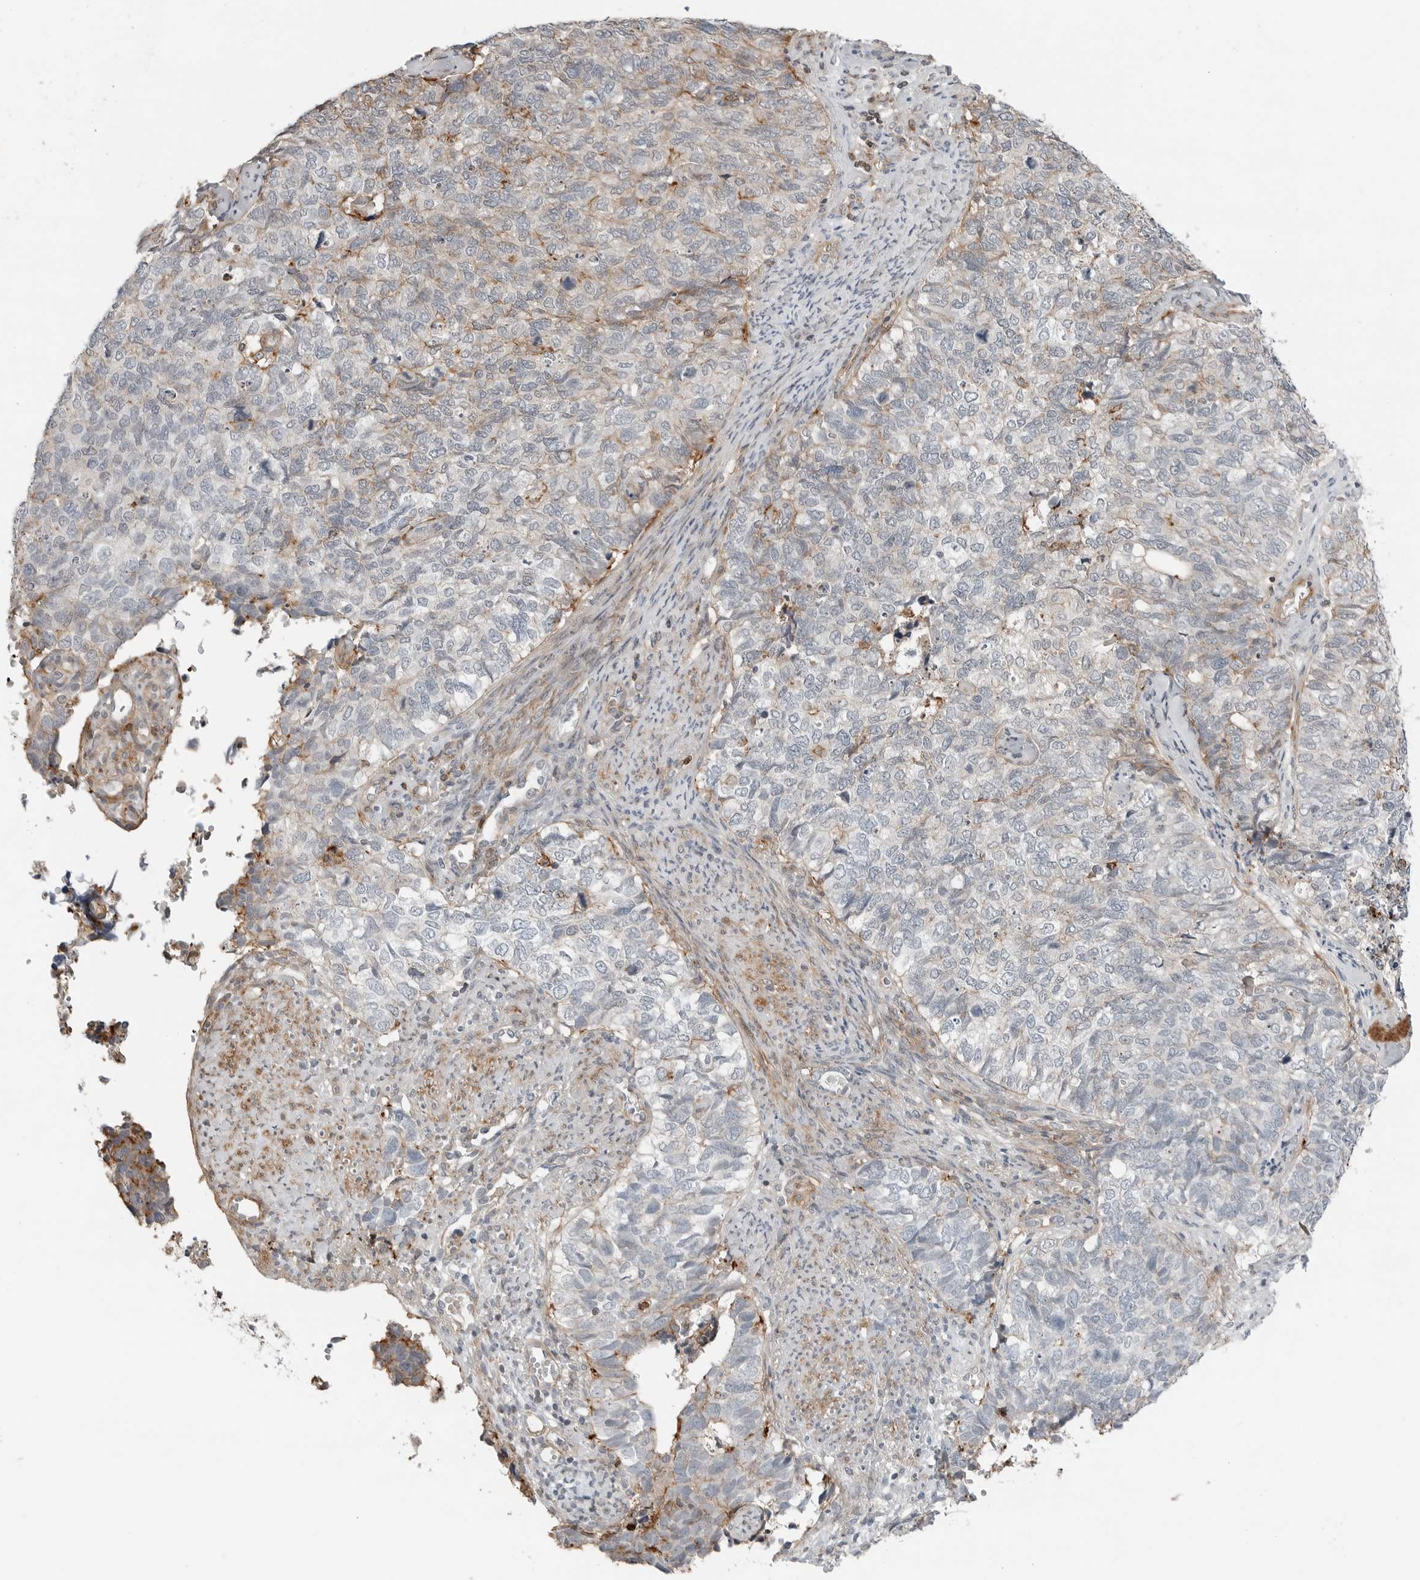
{"staining": {"intensity": "moderate", "quantity": "<25%", "location": "cytoplasmic/membranous"}, "tissue": "cervical cancer", "cell_type": "Tumor cells", "image_type": "cancer", "snomed": [{"axis": "morphology", "description": "Squamous cell carcinoma, NOS"}, {"axis": "topography", "description": "Cervix"}], "caption": "The histopathology image displays immunohistochemical staining of cervical cancer (squamous cell carcinoma). There is moderate cytoplasmic/membranous positivity is appreciated in approximately <25% of tumor cells.", "gene": "LEFTY2", "patient": {"sex": "female", "age": 63}}